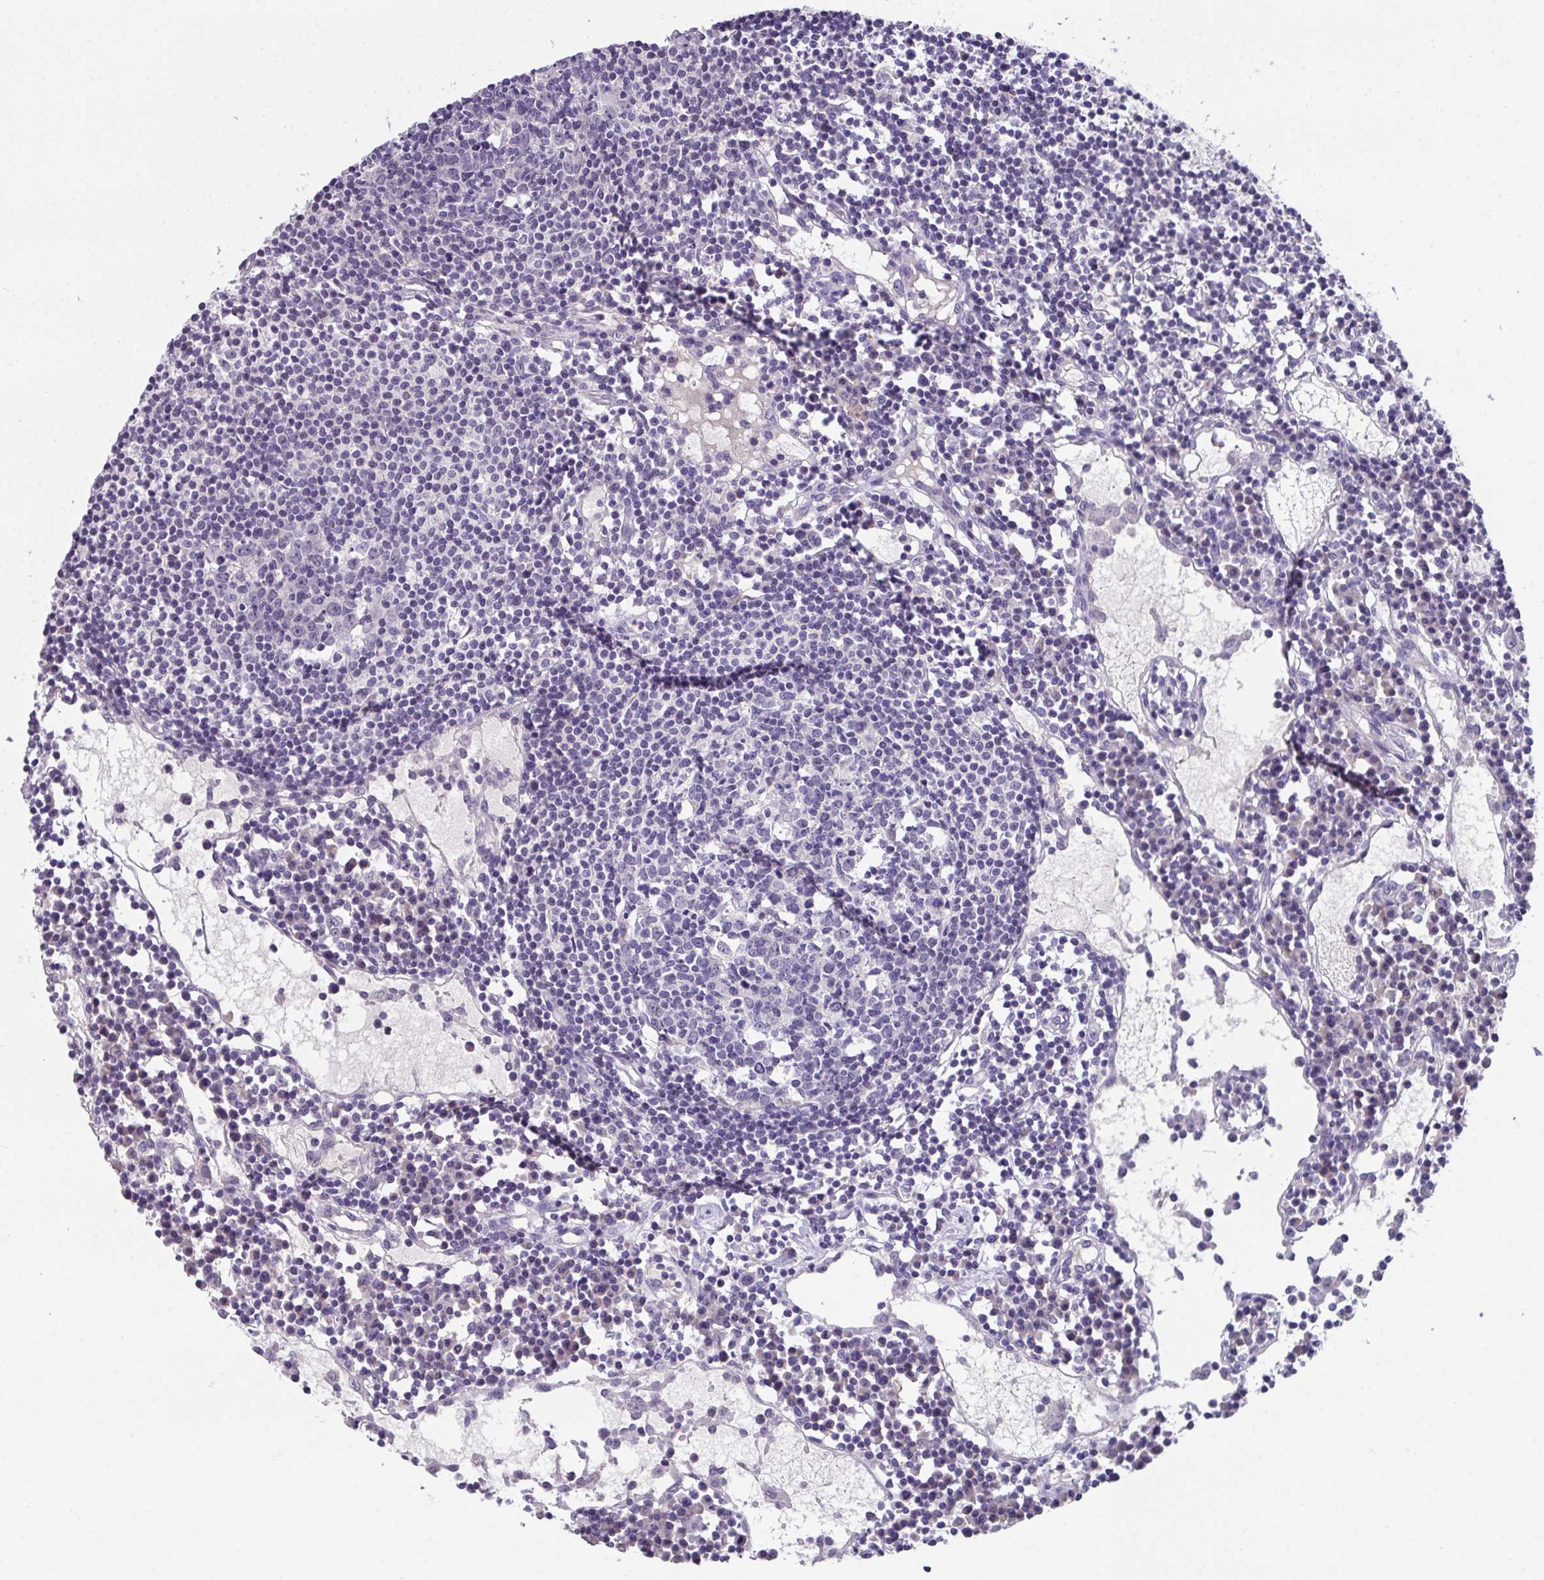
{"staining": {"intensity": "negative", "quantity": "none", "location": "none"}, "tissue": "lymph node", "cell_type": "Germinal center cells", "image_type": "normal", "snomed": [{"axis": "morphology", "description": "Normal tissue, NOS"}, {"axis": "topography", "description": "Lymph node"}], "caption": "The histopathology image reveals no significant positivity in germinal center cells of lymph node.", "gene": "GLTPD2", "patient": {"sex": "female", "age": 78}}